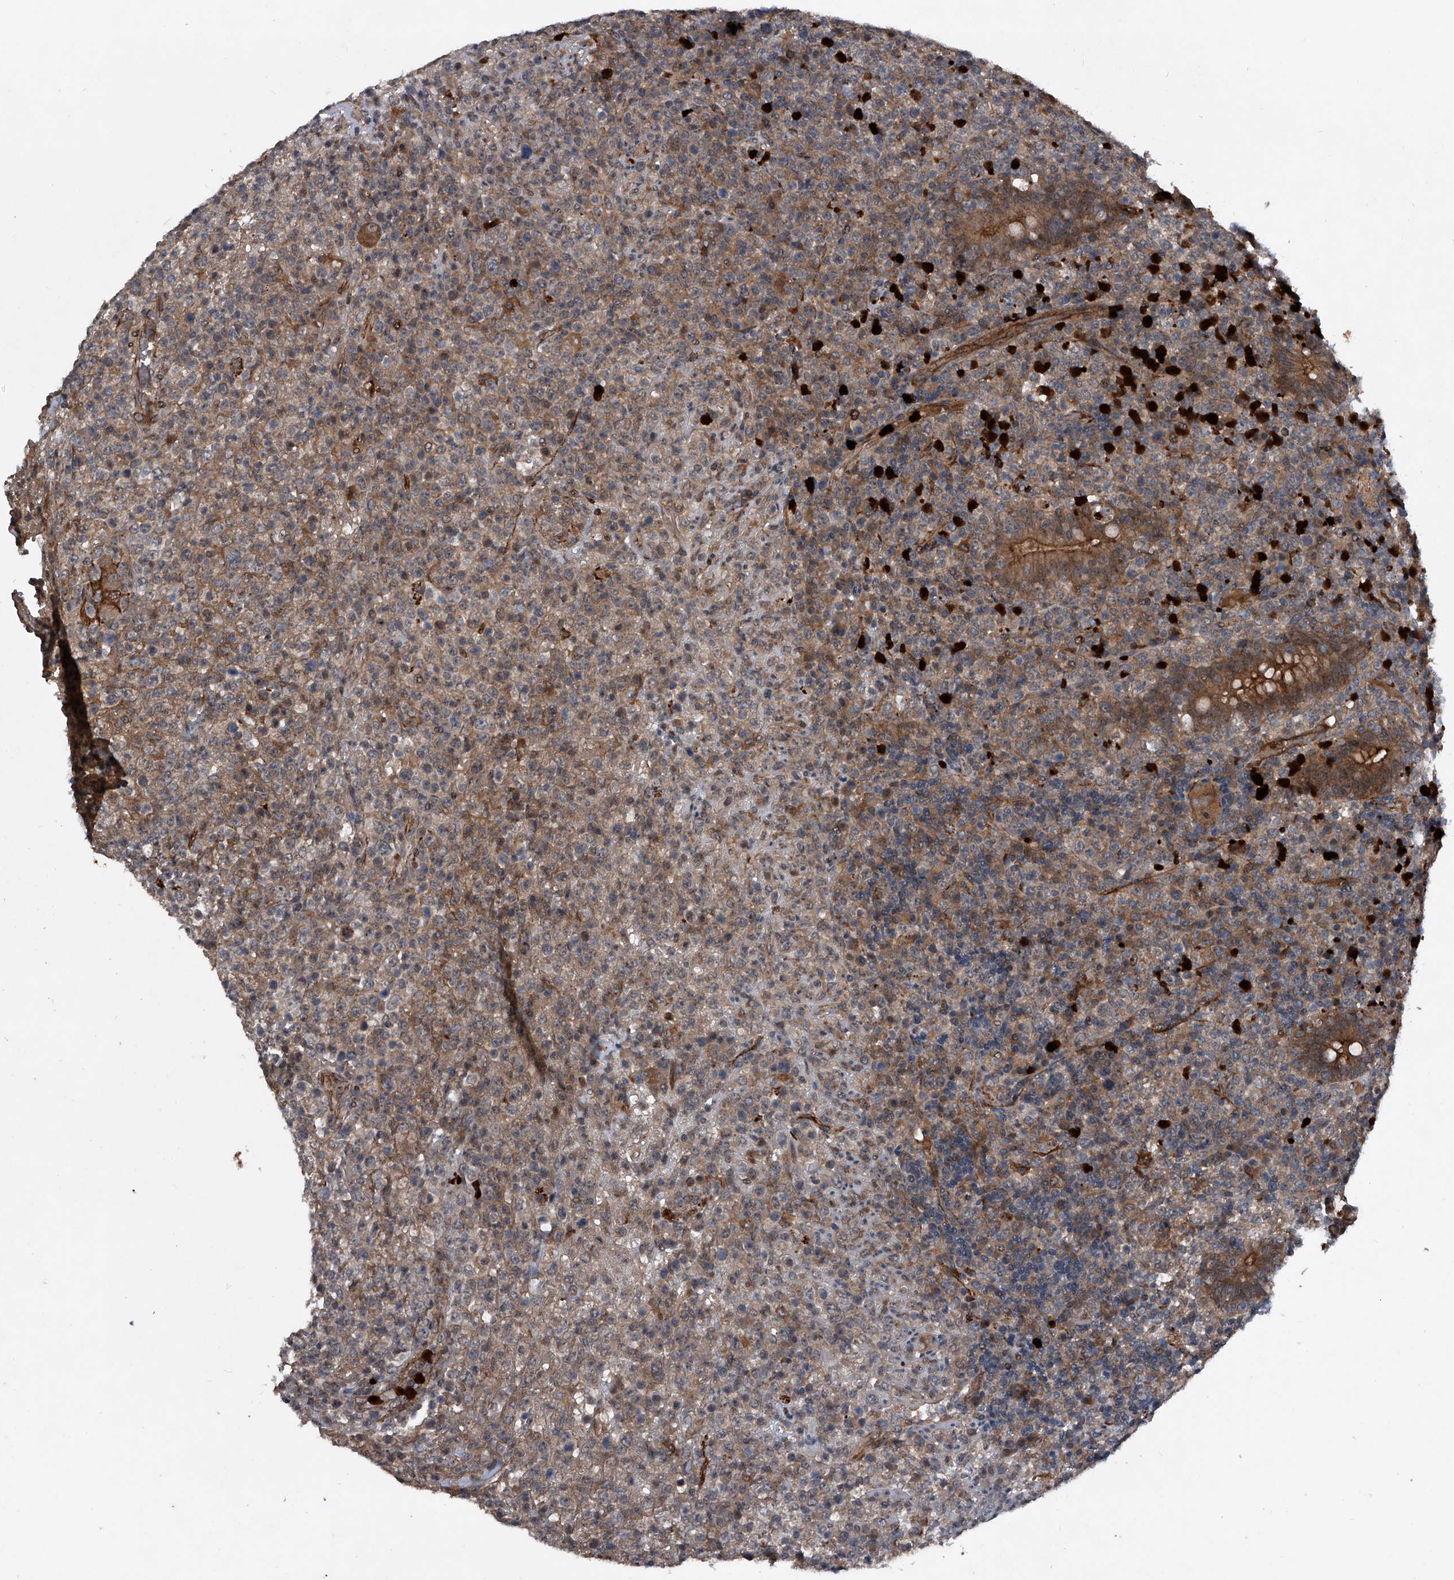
{"staining": {"intensity": "weak", "quantity": "25%-75%", "location": "cytoplasmic/membranous"}, "tissue": "lymphoma", "cell_type": "Tumor cells", "image_type": "cancer", "snomed": [{"axis": "morphology", "description": "Malignant lymphoma, non-Hodgkin's type, High grade"}, {"axis": "topography", "description": "Colon"}], "caption": "This is an image of immunohistochemistry staining of malignant lymphoma, non-Hodgkin's type (high-grade), which shows weak positivity in the cytoplasmic/membranous of tumor cells.", "gene": "MAPKAP1", "patient": {"sex": "female", "age": 53}}